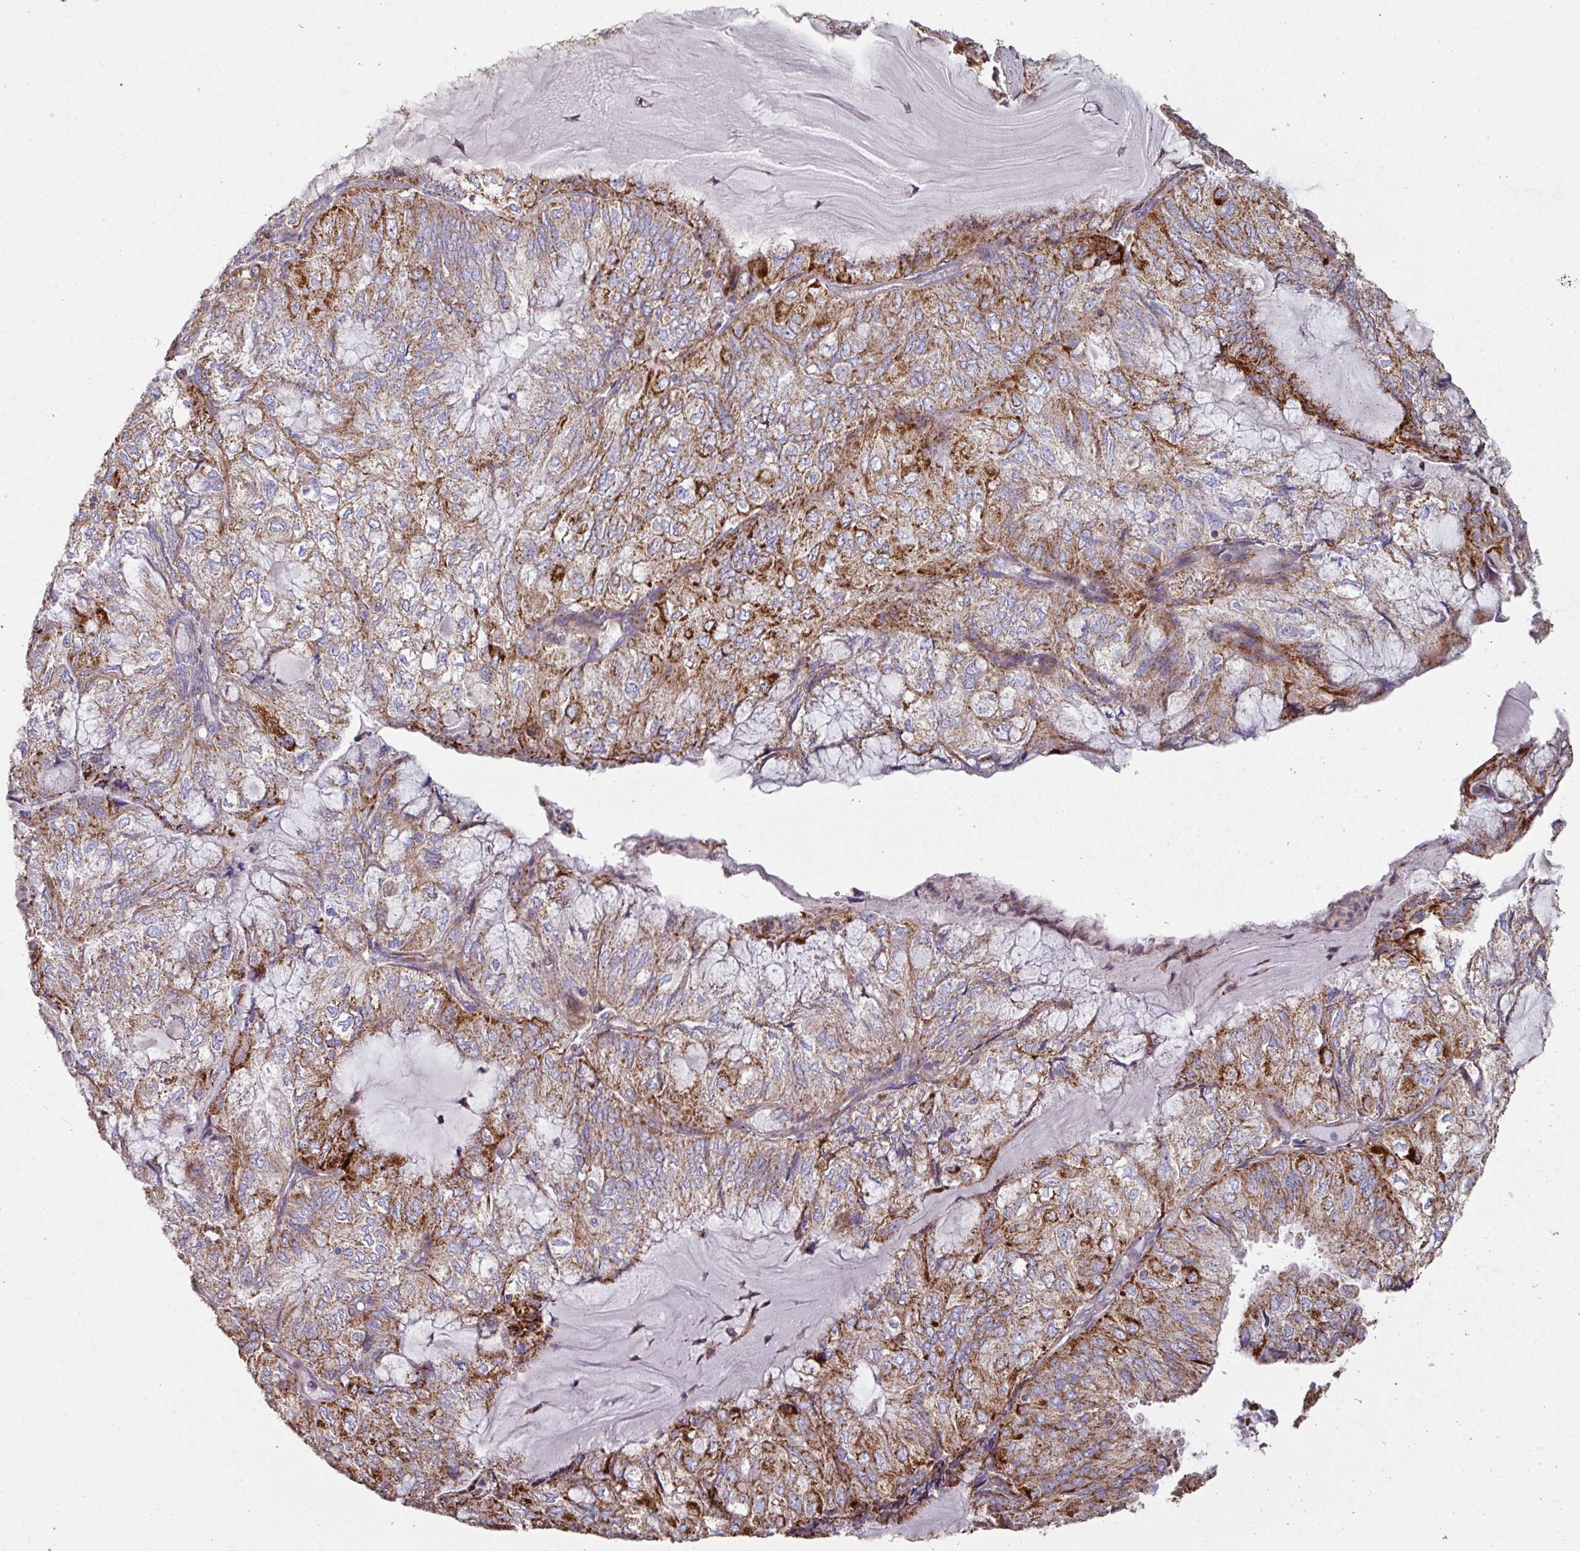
{"staining": {"intensity": "strong", "quantity": "25%-75%", "location": "cytoplasmic/membranous"}, "tissue": "endometrial cancer", "cell_type": "Tumor cells", "image_type": "cancer", "snomed": [{"axis": "morphology", "description": "Adenocarcinoma, NOS"}, {"axis": "topography", "description": "Endometrium"}], "caption": "This is a micrograph of IHC staining of endometrial cancer (adenocarcinoma), which shows strong expression in the cytoplasmic/membranous of tumor cells.", "gene": "OR2D3", "patient": {"sex": "female", "age": 81}}